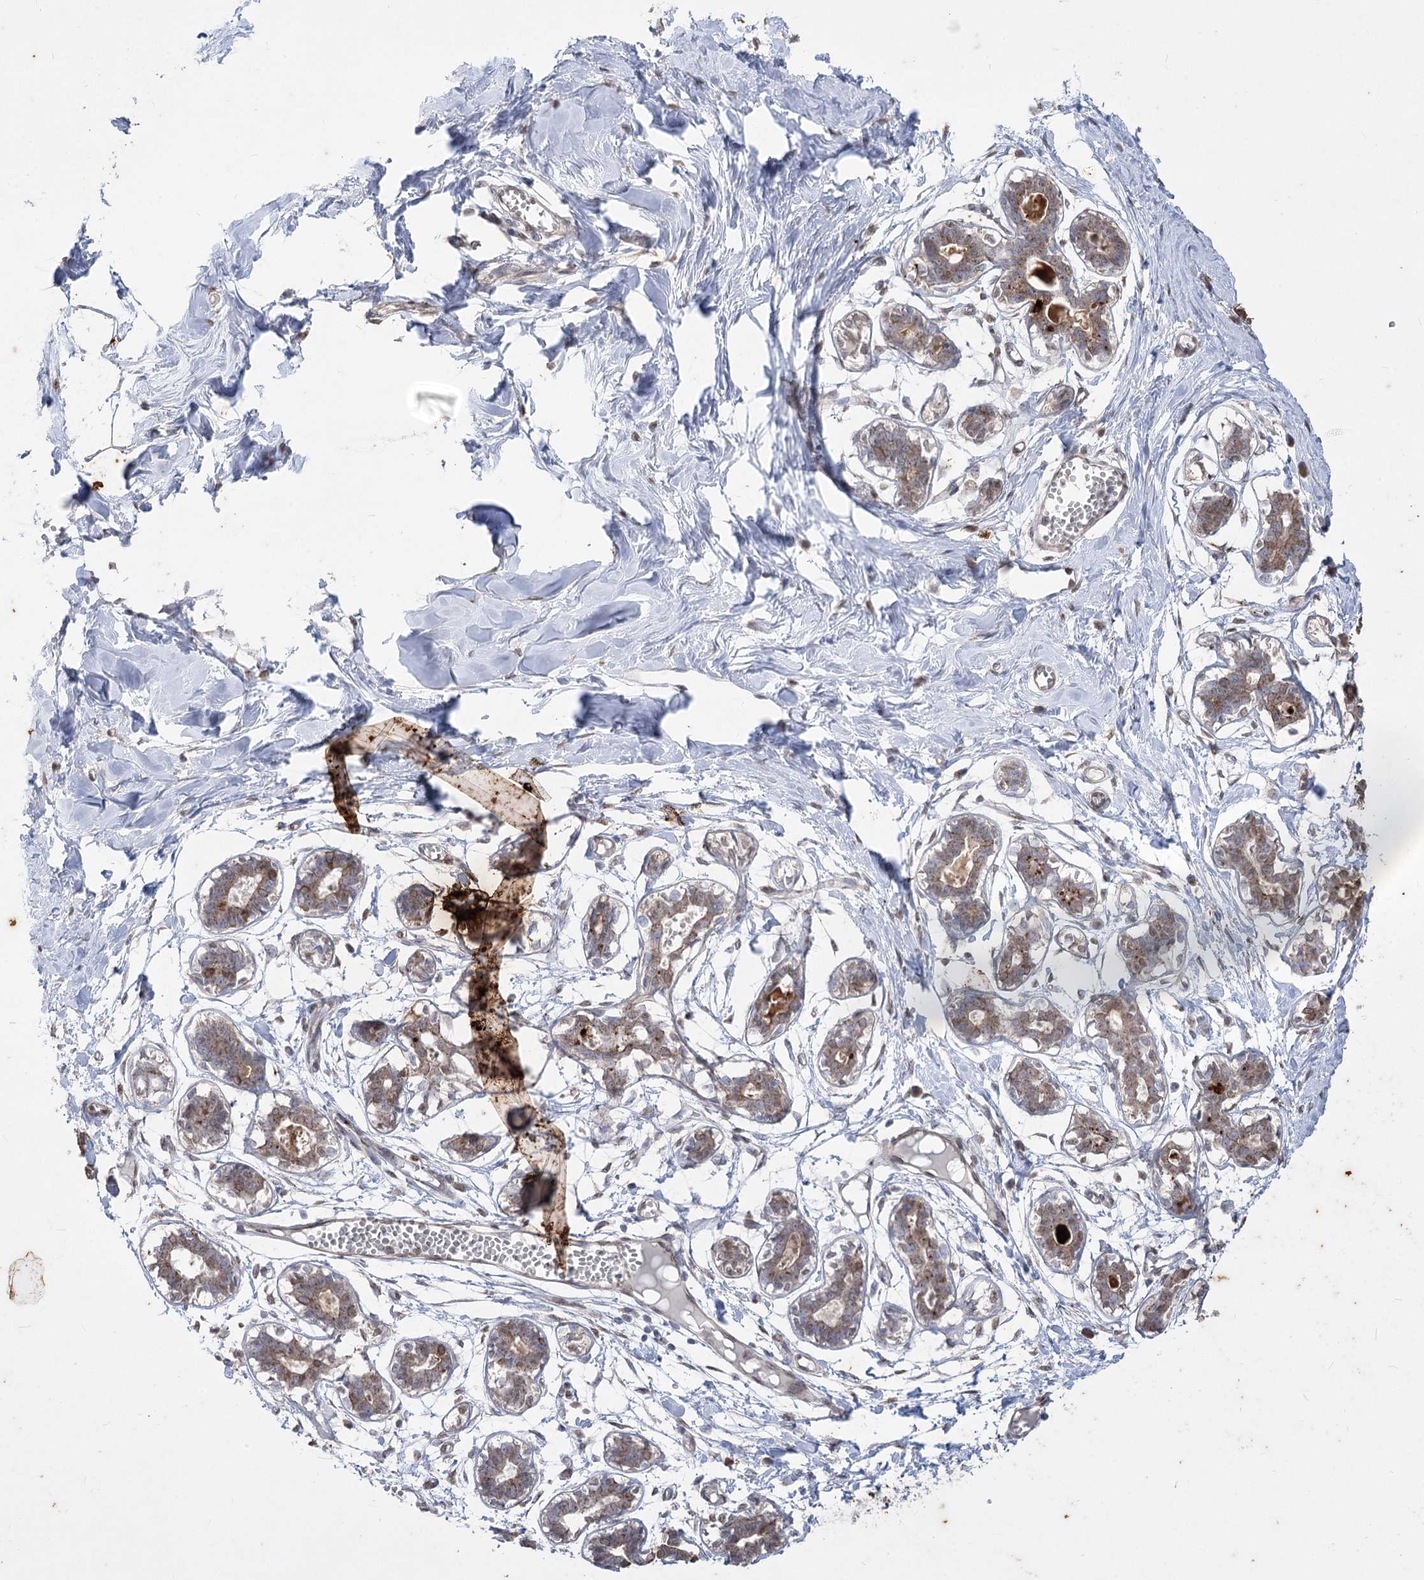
{"staining": {"intensity": "negative", "quantity": "none", "location": "none"}, "tissue": "breast", "cell_type": "Adipocytes", "image_type": "normal", "snomed": [{"axis": "morphology", "description": "Normal tissue, NOS"}, {"axis": "topography", "description": "Breast"}], "caption": "A micrograph of human breast is negative for staining in adipocytes. Brightfield microscopy of immunohistochemistry (IHC) stained with DAB (3,3'-diaminobenzidine) (brown) and hematoxylin (blue), captured at high magnification.", "gene": "ZSCAN23", "patient": {"sex": "female", "age": 27}}